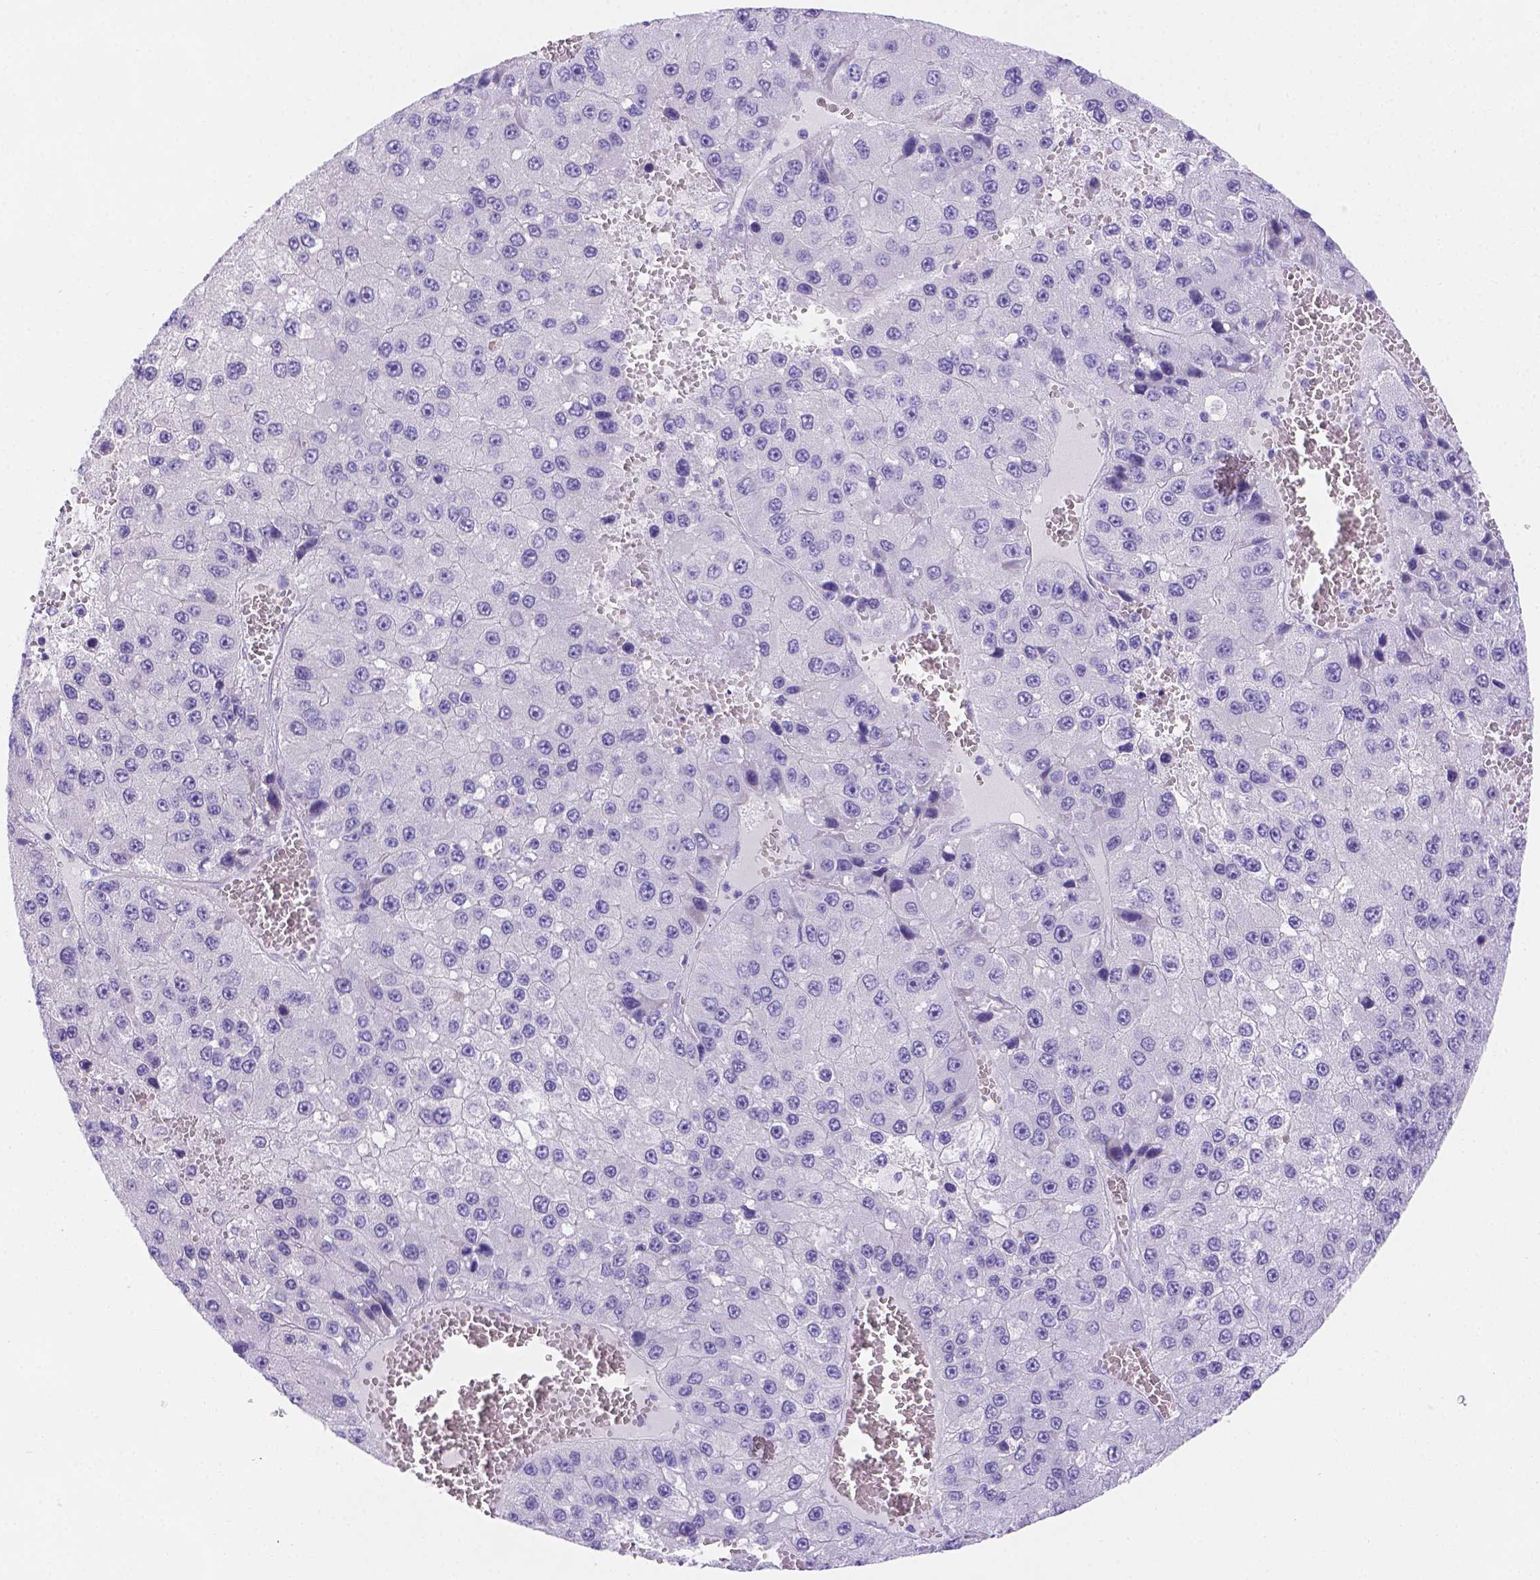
{"staining": {"intensity": "negative", "quantity": "none", "location": "none"}, "tissue": "liver cancer", "cell_type": "Tumor cells", "image_type": "cancer", "snomed": [{"axis": "morphology", "description": "Carcinoma, Hepatocellular, NOS"}, {"axis": "topography", "description": "Liver"}], "caption": "Immunohistochemical staining of liver hepatocellular carcinoma demonstrates no significant positivity in tumor cells.", "gene": "MLN", "patient": {"sex": "female", "age": 73}}